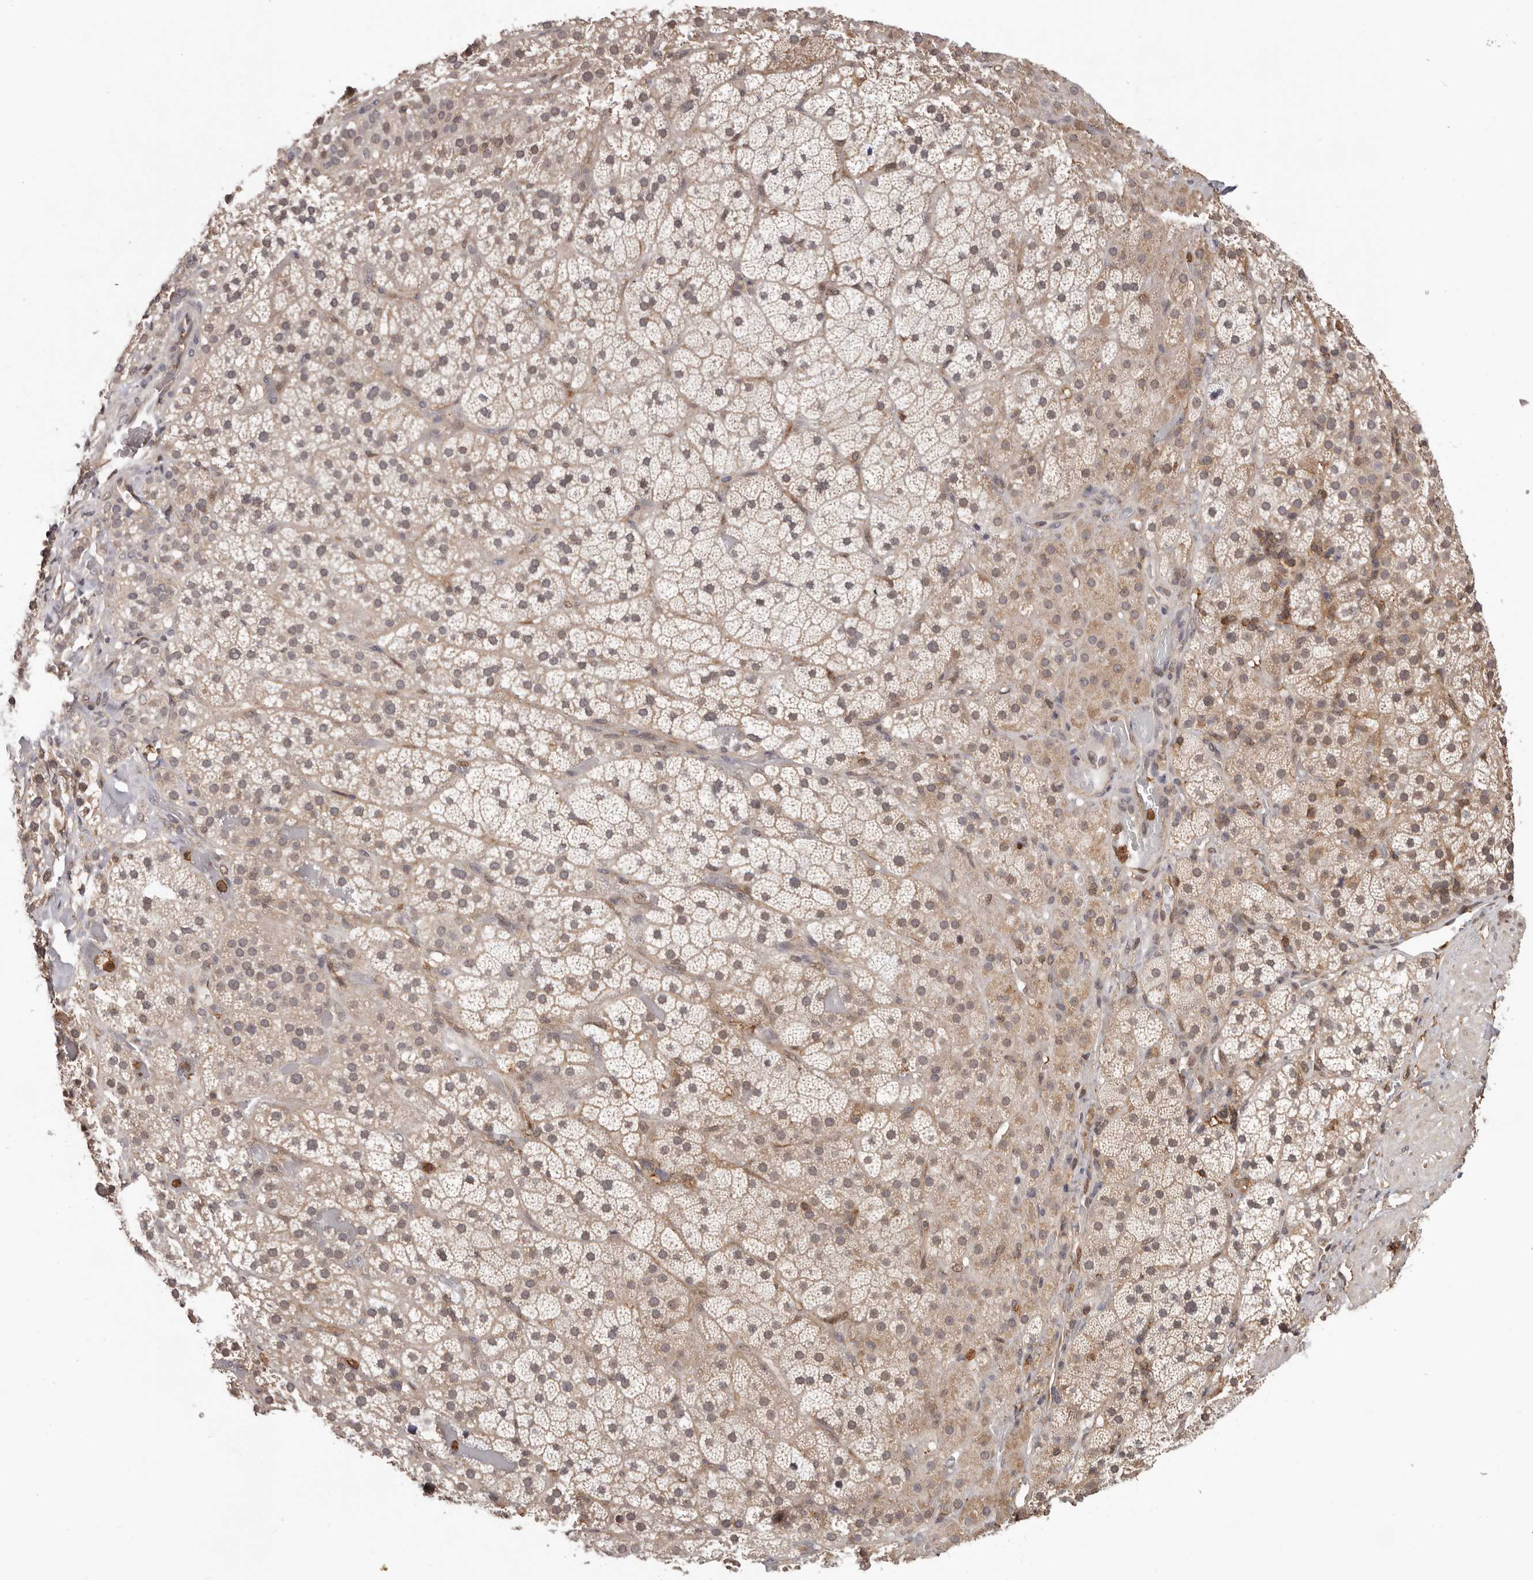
{"staining": {"intensity": "moderate", "quantity": "25%-75%", "location": "cytoplasmic/membranous"}, "tissue": "adrenal gland", "cell_type": "Glandular cells", "image_type": "normal", "snomed": [{"axis": "morphology", "description": "Normal tissue, NOS"}, {"axis": "topography", "description": "Adrenal gland"}], "caption": "A histopathology image of human adrenal gland stained for a protein displays moderate cytoplasmic/membranous brown staining in glandular cells.", "gene": "PRR12", "patient": {"sex": "male", "age": 57}}